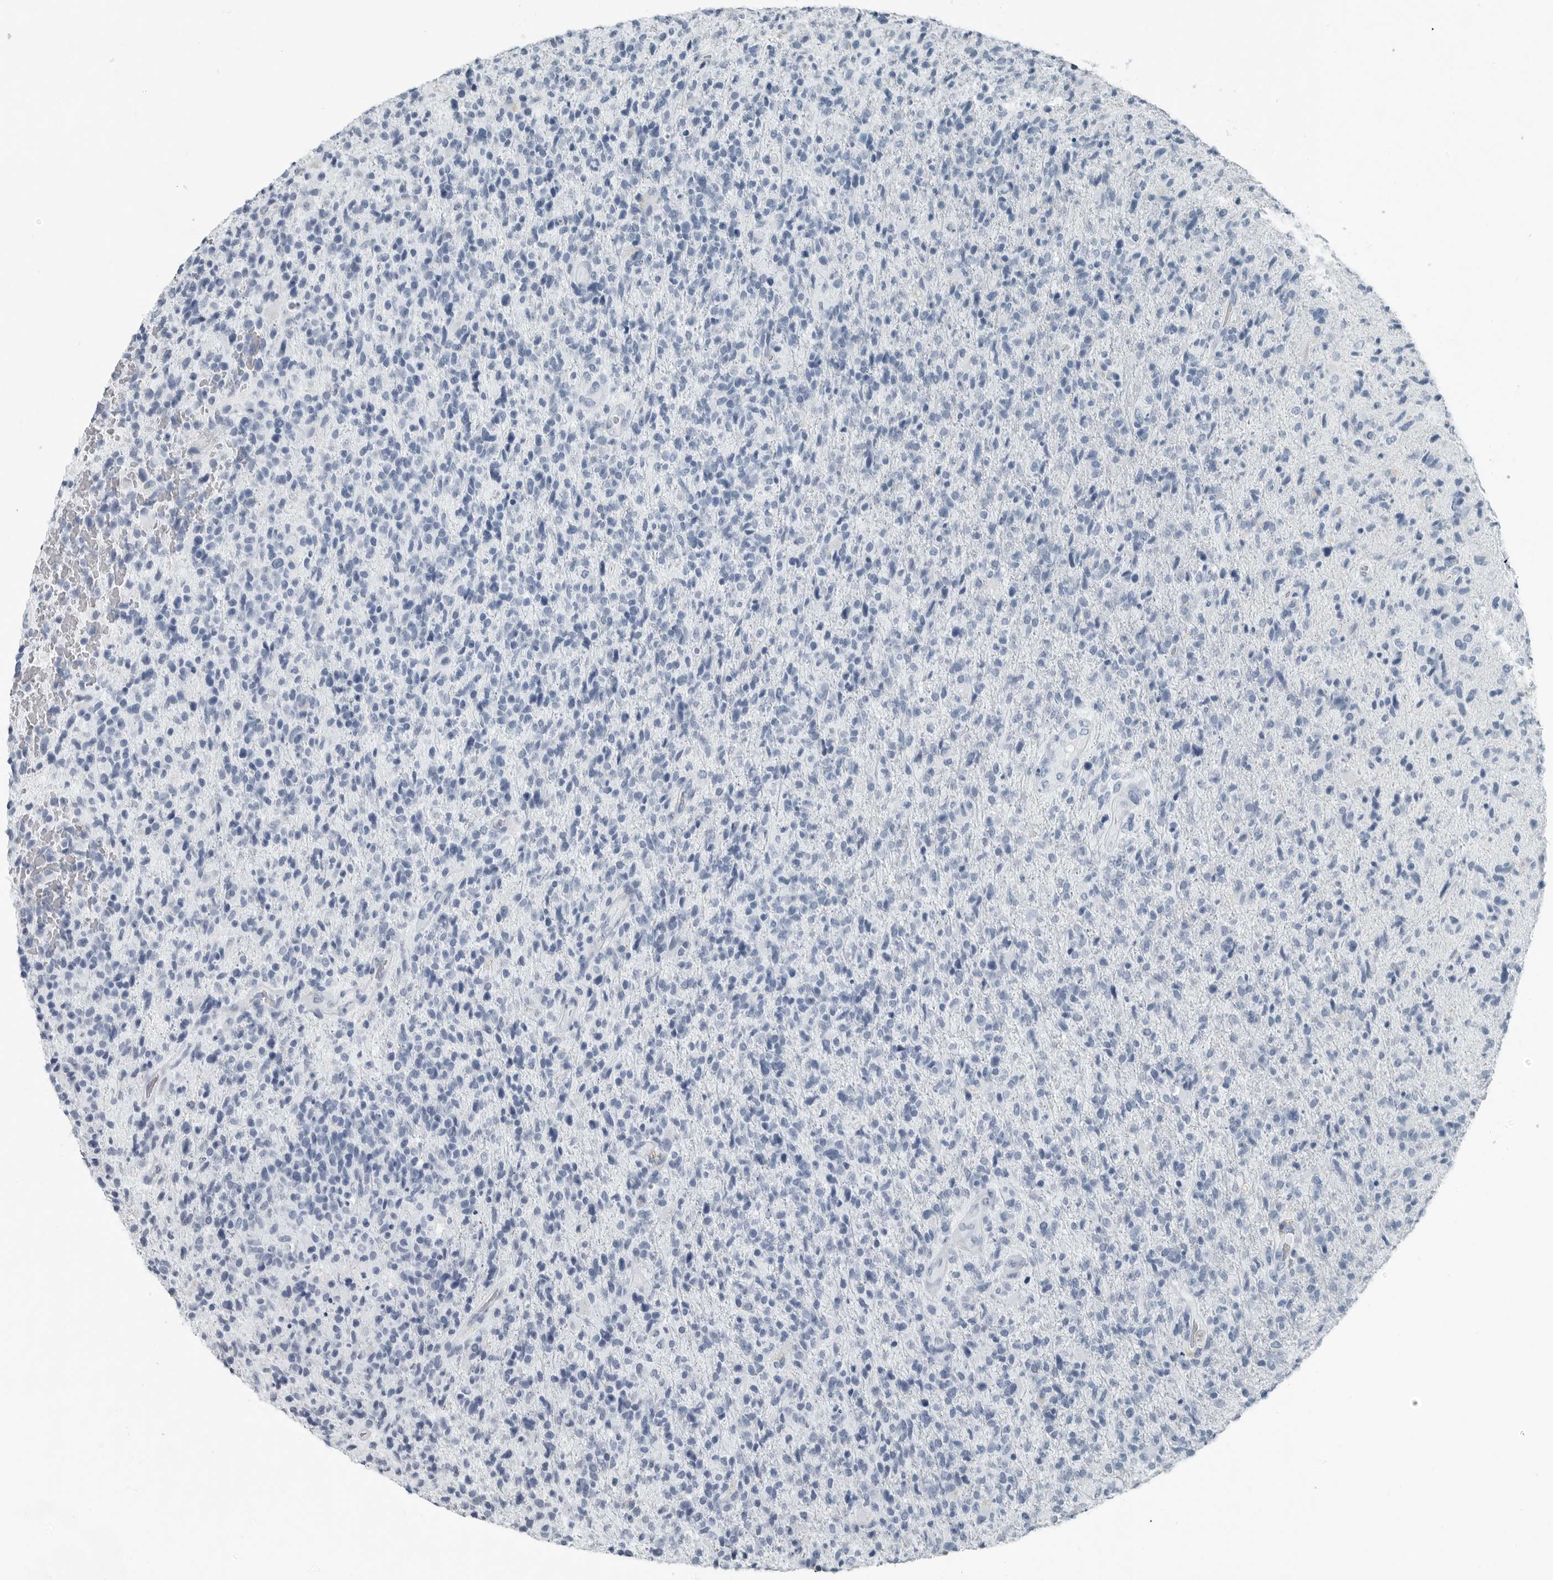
{"staining": {"intensity": "negative", "quantity": "none", "location": "none"}, "tissue": "glioma", "cell_type": "Tumor cells", "image_type": "cancer", "snomed": [{"axis": "morphology", "description": "Glioma, malignant, High grade"}, {"axis": "topography", "description": "Brain"}], "caption": "Immunohistochemistry of glioma exhibits no expression in tumor cells.", "gene": "FABP6", "patient": {"sex": "male", "age": 72}}